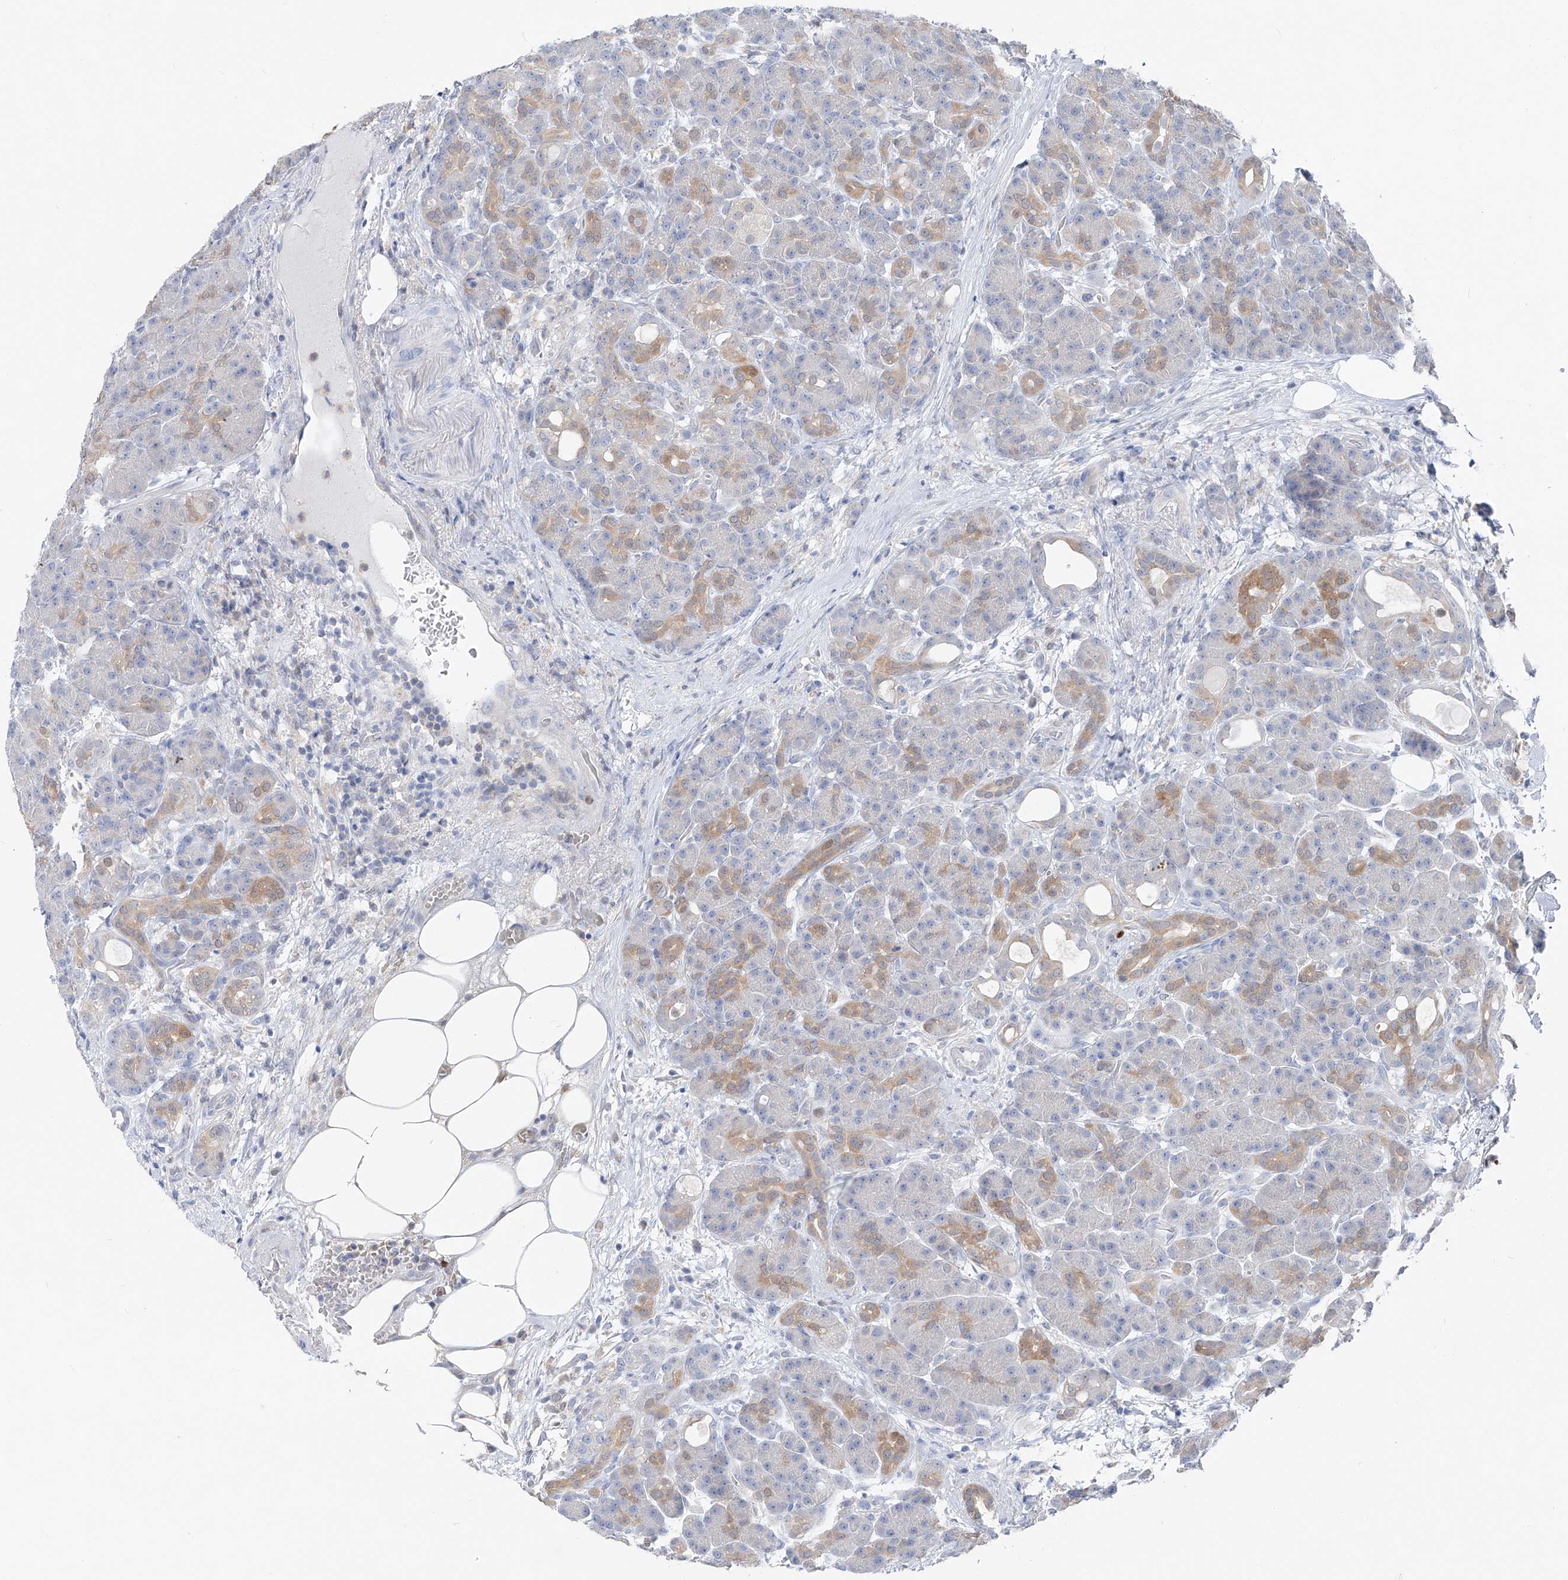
{"staining": {"intensity": "moderate", "quantity": "<25%", "location": "cytoplasmic/membranous"}, "tissue": "pancreas", "cell_type": "Exocrine glandular cells", "image_type": "normal", "snomed": [{"axis": "morphology", "description": "Normal tissue, NOS"}, {"axis": "topography", "description": "Pancreas"}], "caption": "IHC (DAB) staining of normal human pancreas displays moderate cytoplasmic/membranous protein expression in approximately <25% of exocrine glandular cells.", "gene": "UFL1", "patient": {"sex": "male", "age": 63}}